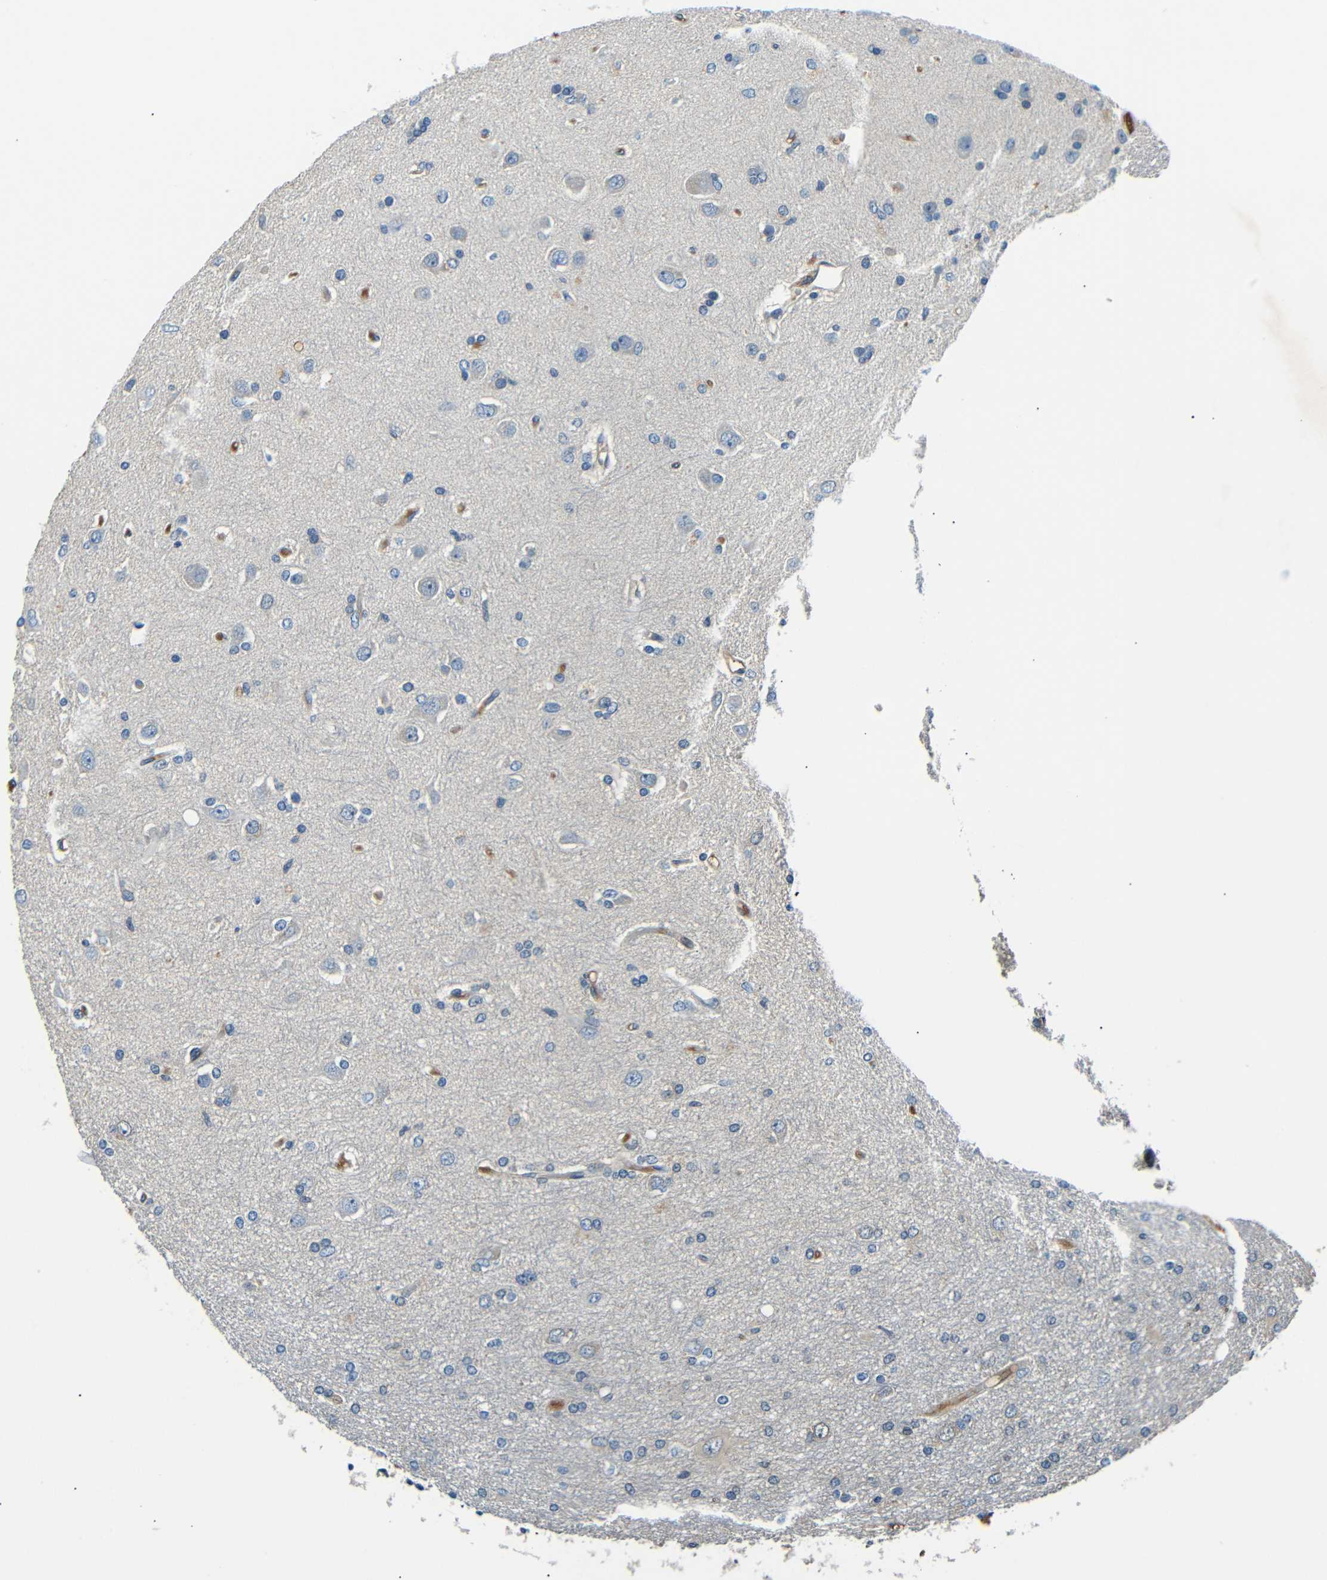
{"staining": {"intensity": "negative", "quantity": "none", "location": "none"}, "tissue": "glioma", "cell_type": "Tumor cells", "image_type": "cancer", "snomed": [{"axis": "morphology", "description": "Glioma, malignant, High grade"}, {"axis": "topography", "description": "Brain"}], "caption": "An image of human malignant high-grade glioma is negative for staining in tumor cells.", "gene": "LHCGR", "patient": {"sex": "female", "age": 59}}